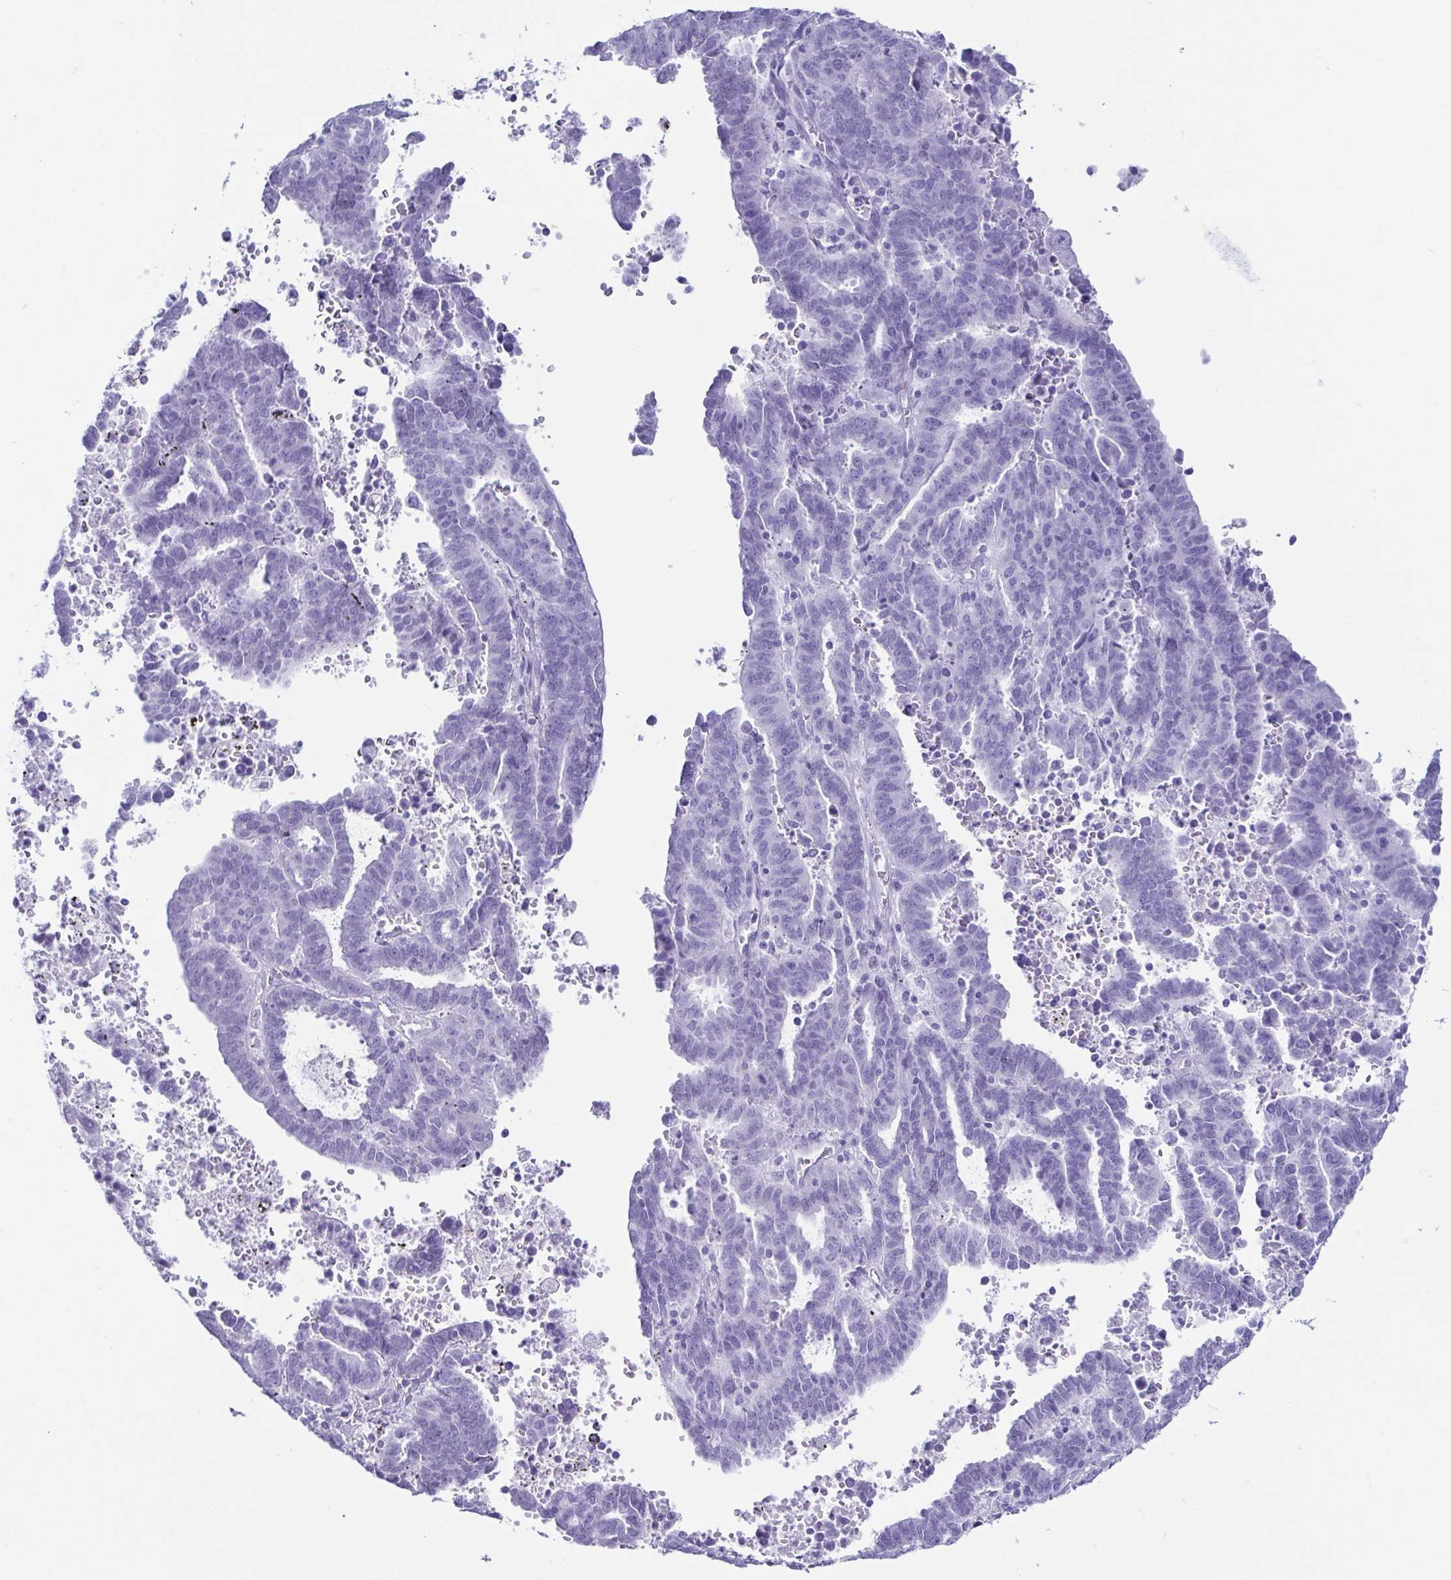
{"staining": {"intensity": "negative", "quantity": "none", "location": "none"}, "tissue": "endometrial cancer", "cell_type": "Tumor cells", "image_type": "cancer", "snomed": [{"axis": "morphology", "description": "Adenocarcinoma, NOS"}, {"axis": "topography", "description": "Uterus"}], "caption": "The photomicrograph demonstrates no significant staining in tumor cells of endometrial cancer.", "gene": "CD164L2", "patient": {"sex": "female", "age": 83}}